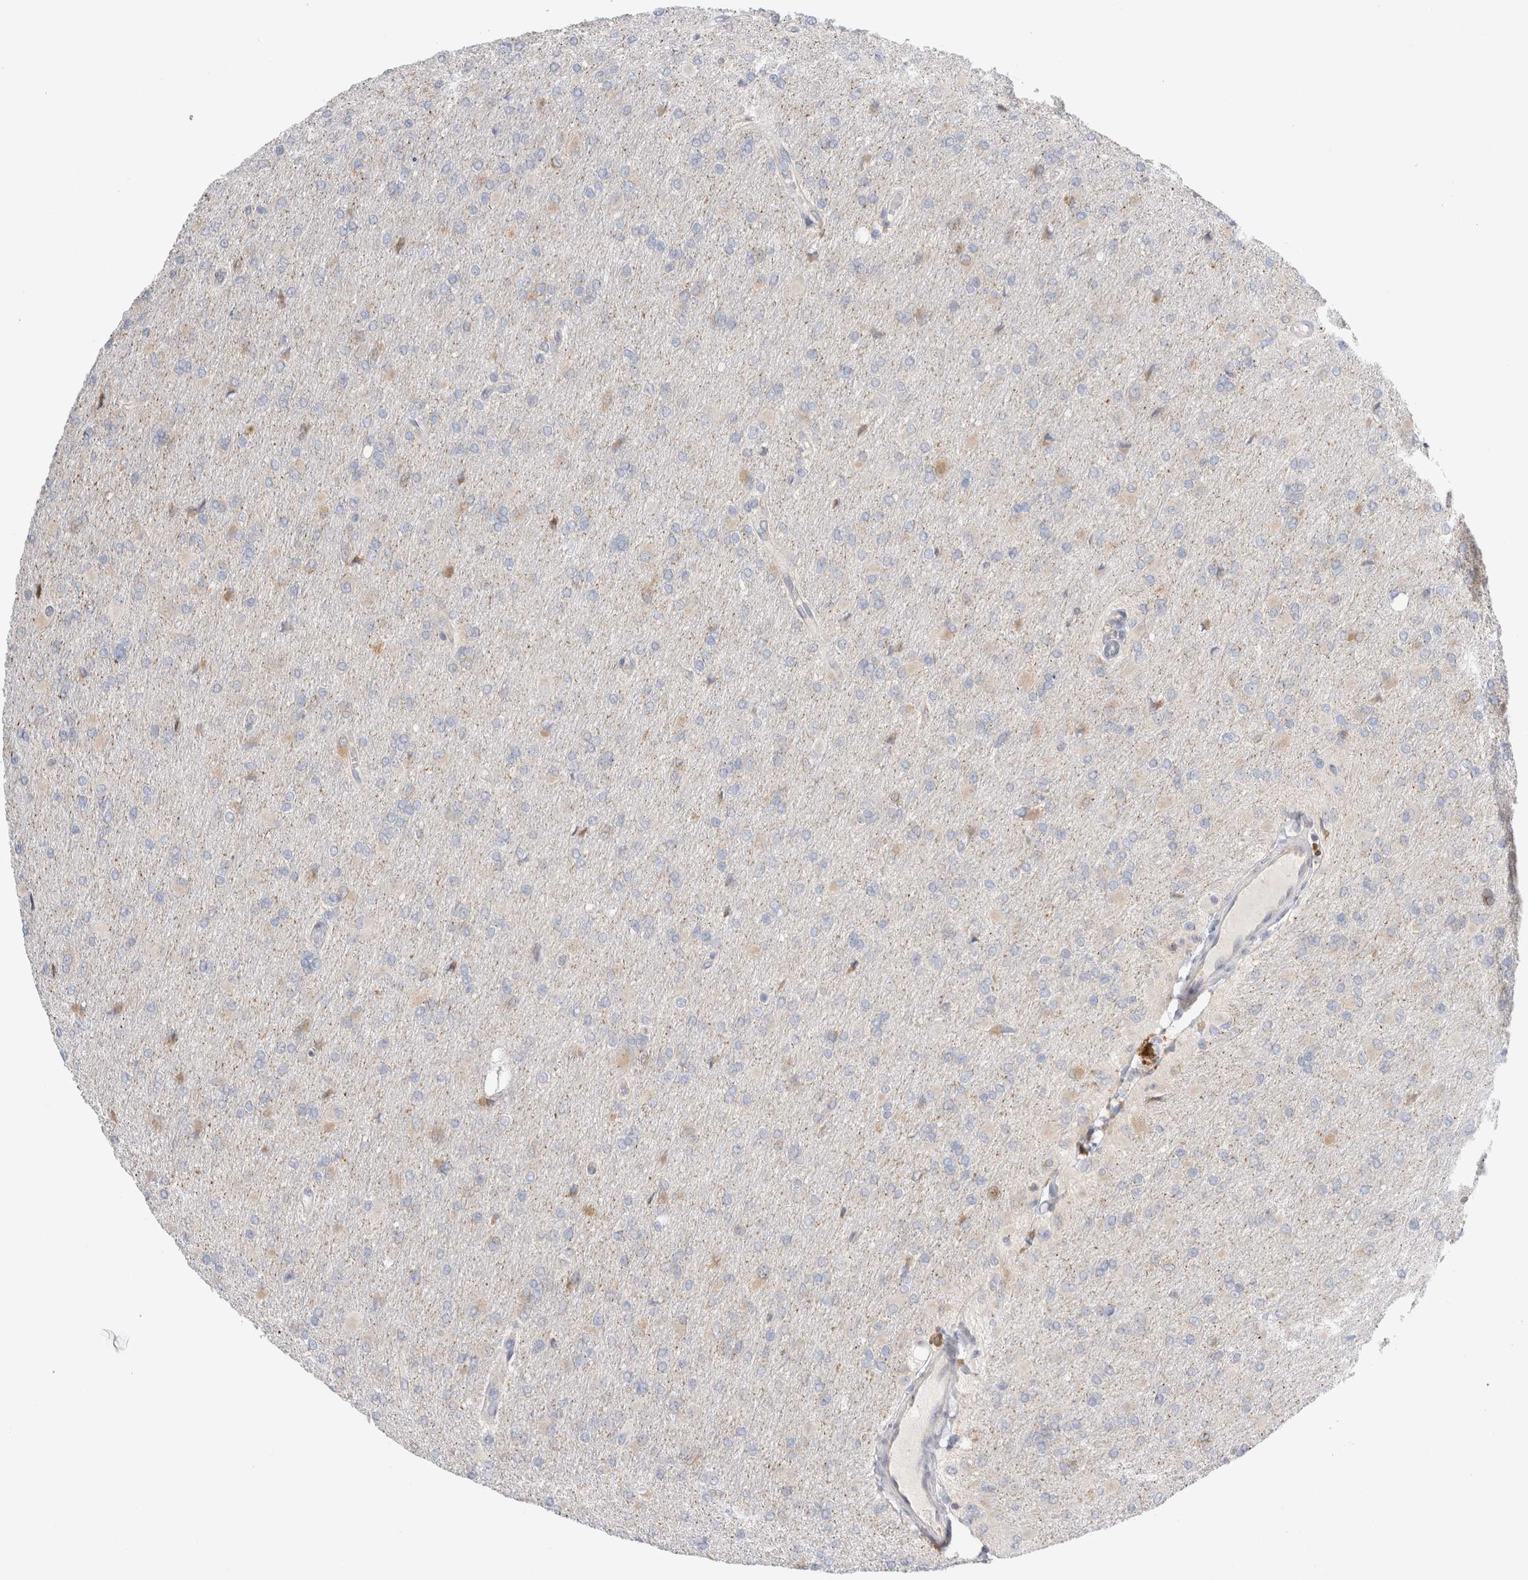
{"staining": {"intensity": "negative", "quantity": "none", "location": "none"}, "tissue": "glioma", "cell_type": "Tumor cells", "image_type": "cancer", "snomed": [{"axis": "morphology", "description": "Glioma, malignant, High grade"}, {"axis": "topography", "description": "Cerebral cortex"}], "caption": "This is an immunohistochemistry photomicrograph of human malignant glioma (high-grade). There is no expression in tumor cells.", "gene": "ZNF23", "patient": {"sex": "female", "age": 36}}